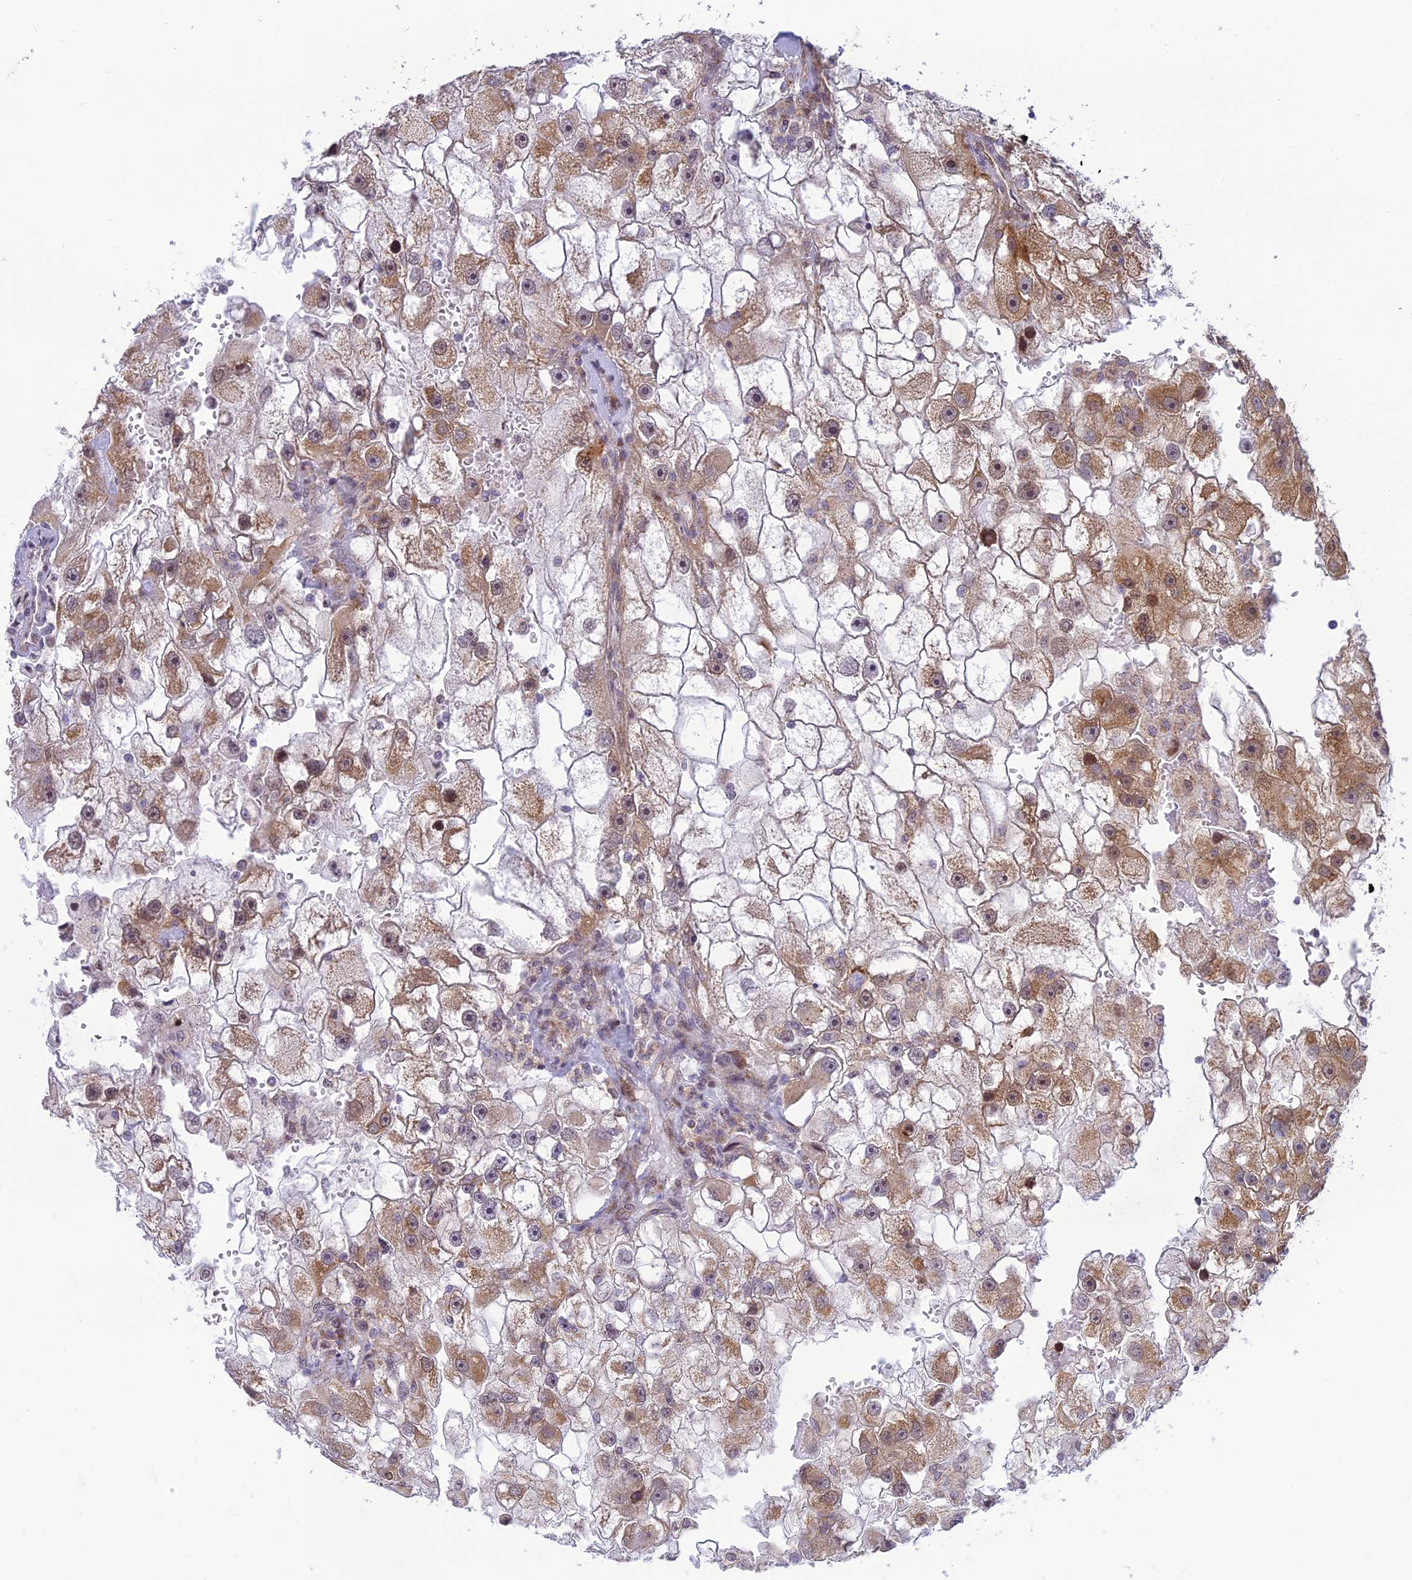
{"staining": {"intensity": "moderate", "quantity": ">75%", "location": "cytoplasmic/membranous"}, "tissue": "renal cancer", "cell_type": "Tumor cells", "image_type": "cancer", "snomed": [{"axis": "morphology", "description": "Adenocarcinoma, NOS"}, {"axis": "topography", "description": "Kidney"}], "caption": "Renal adenocarcinoma stained with a brown dye reveals moderate cytoplasmic/membranous positive positivity in approximately >75% of tumor cells.", "gene": "HOOK2", "patient": {"sex": "male", "age": 63}}